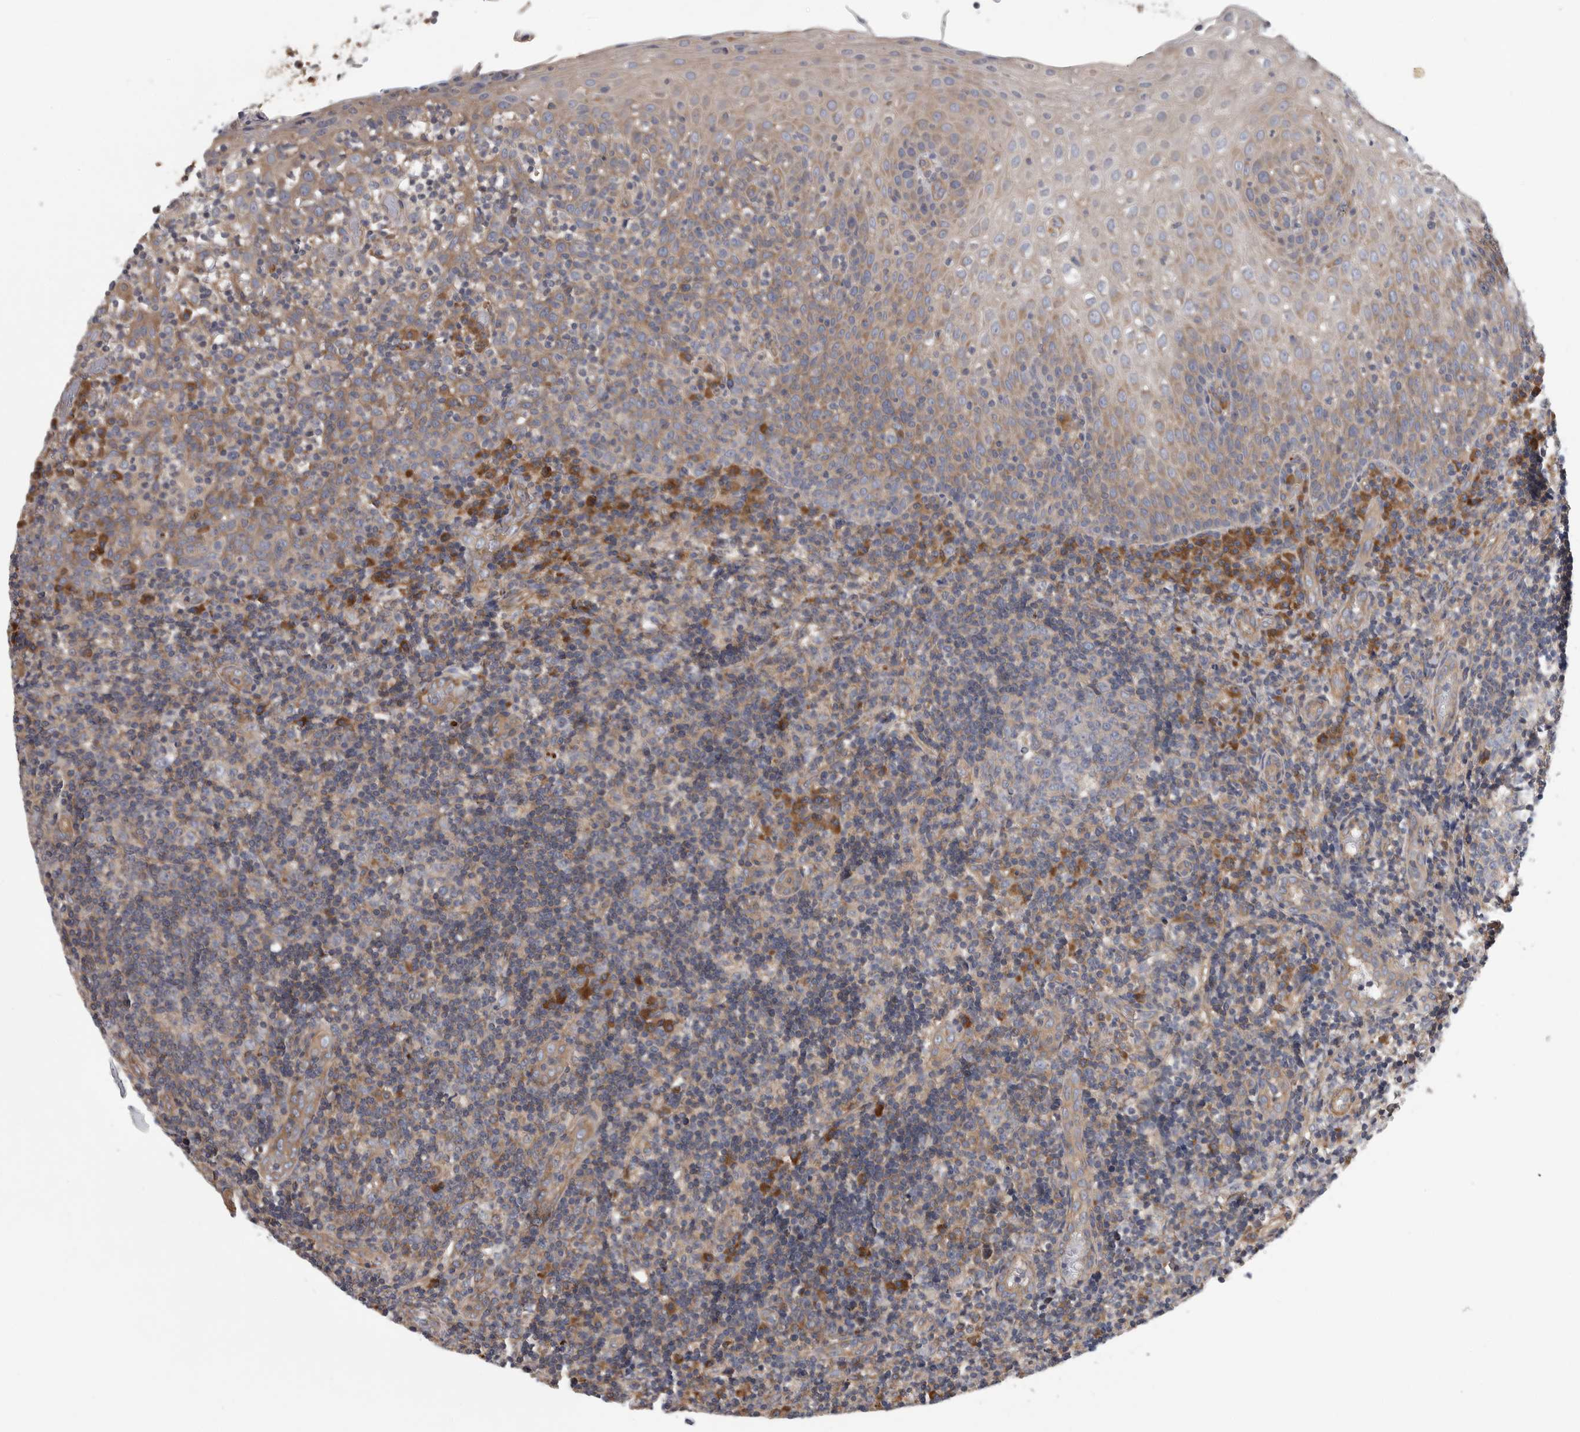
{"staining": {"intensity": "moderate", "quantity": "<25%", "location": "cytoplasmic/membranous"}, "tissue": "tonsil", "cell_type": "Germinal center cells", "image_type": "normal", "snomed": [{"axis": "morphology", "description": "Normal tissue, NOS"}, {"axis": "topography", "description": "Tonsil"}], "caption": "Protein expression analysis of benign human tonsil reveals moderate cytoplasmic/membranous positivity in approximately <25% of germinal center cells. The staining was performed using DAB to visualize the protein expression in brown, while the nuclei were stained in blue with hematoxylin (Magnification: 20x).", "gene": "OXR1", "patient": {"sex": "female", "age": 19}}